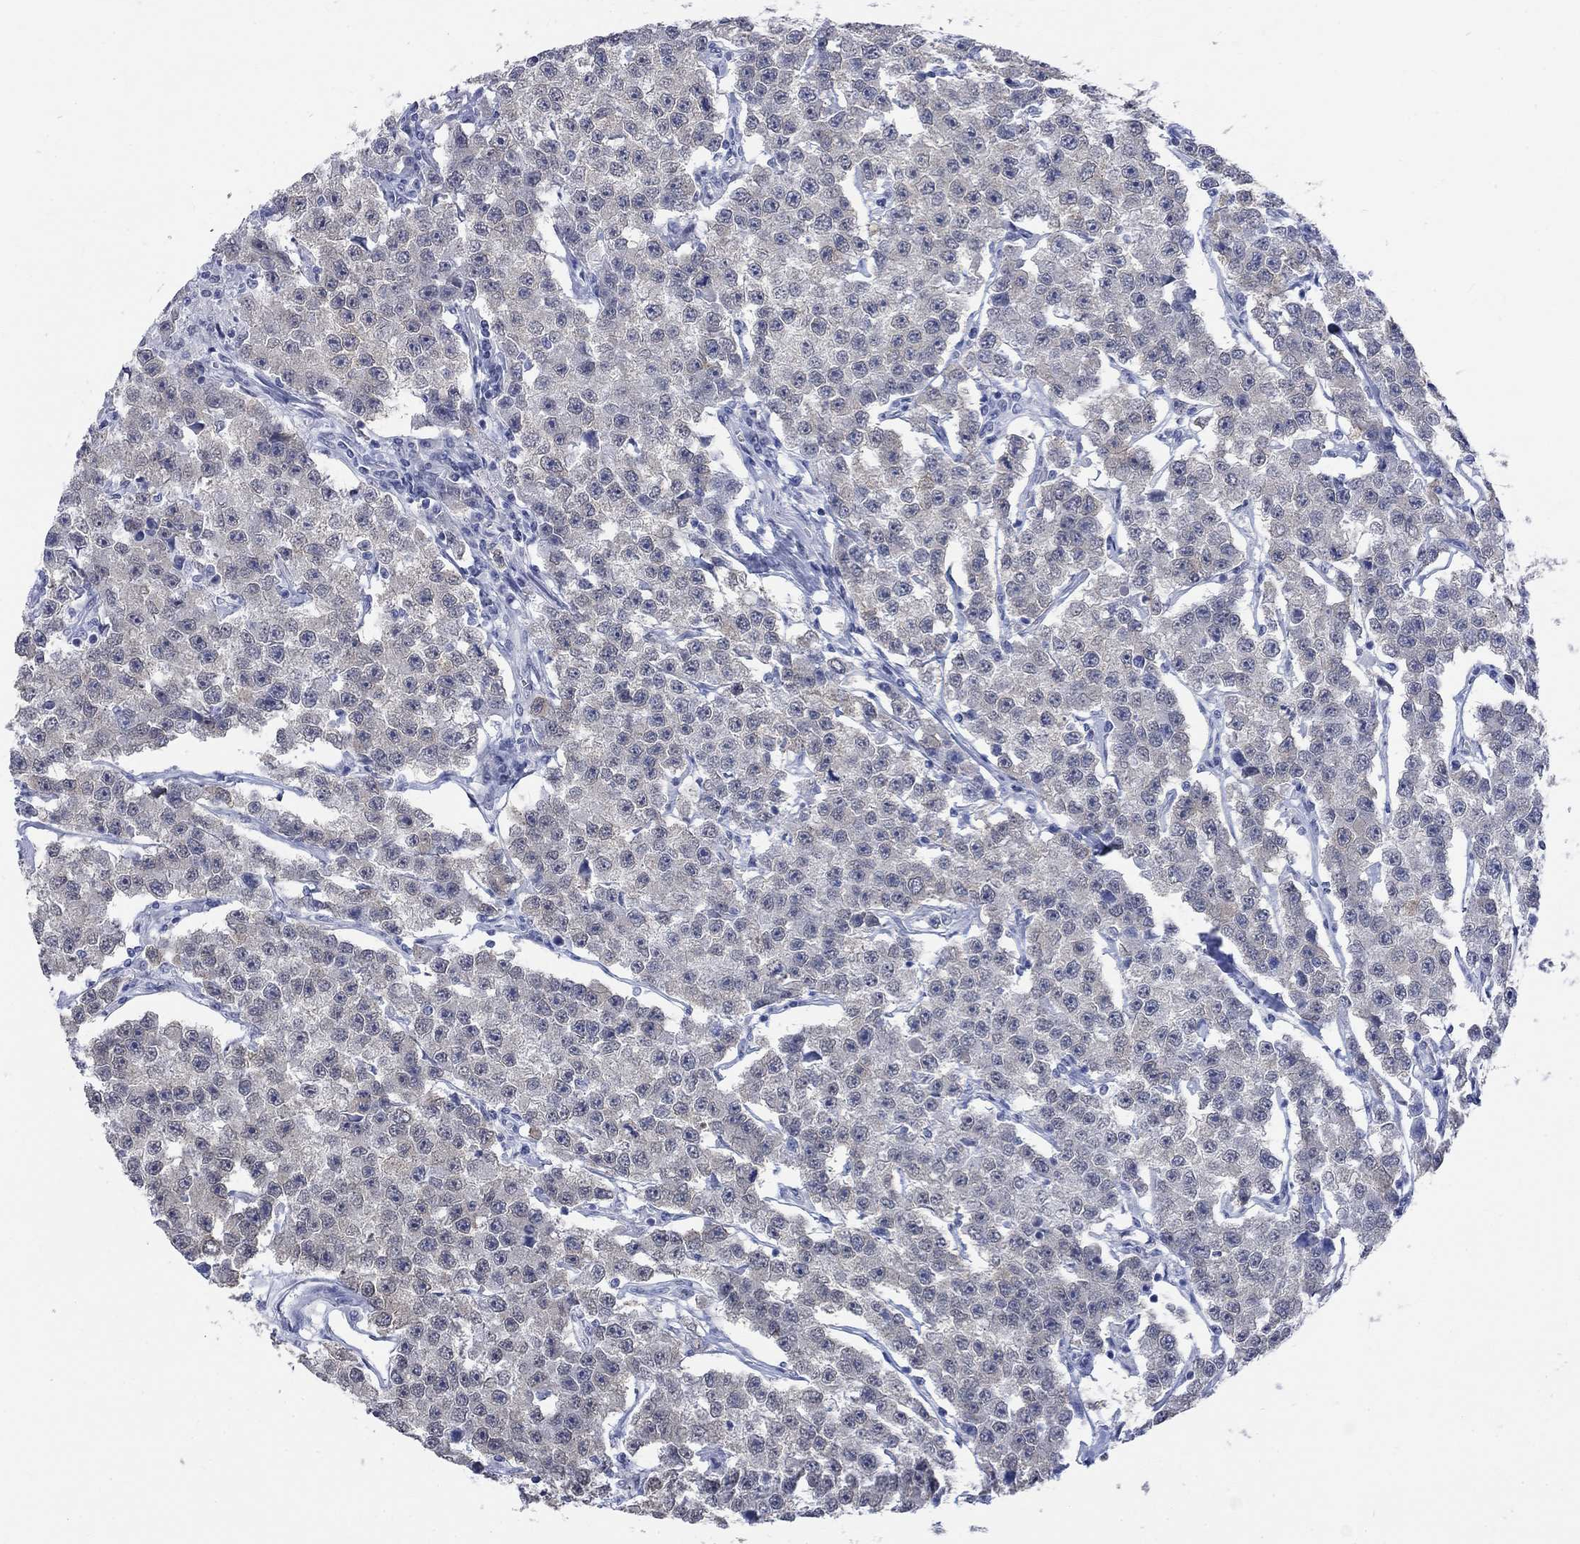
{"staining": {"intensity": "weak", "quantity": "<25%", "location": "cytoplasmic/membranous"}, "tissue": "testis cancer", "cell_type": "Tumor cells", "image_type": "cancer", "snomed": [{"axis": "morphology", "description": "Seminoma, NOS"}, {"axis": "topography", "description": "Testis"}], "caption": "Testis cancer stained for a protein using immunohistochemistry (IHC) exhibits no staining tumor cells.", "gene": "ECEL1", "patient": {"sex": "male", "age": 59}}